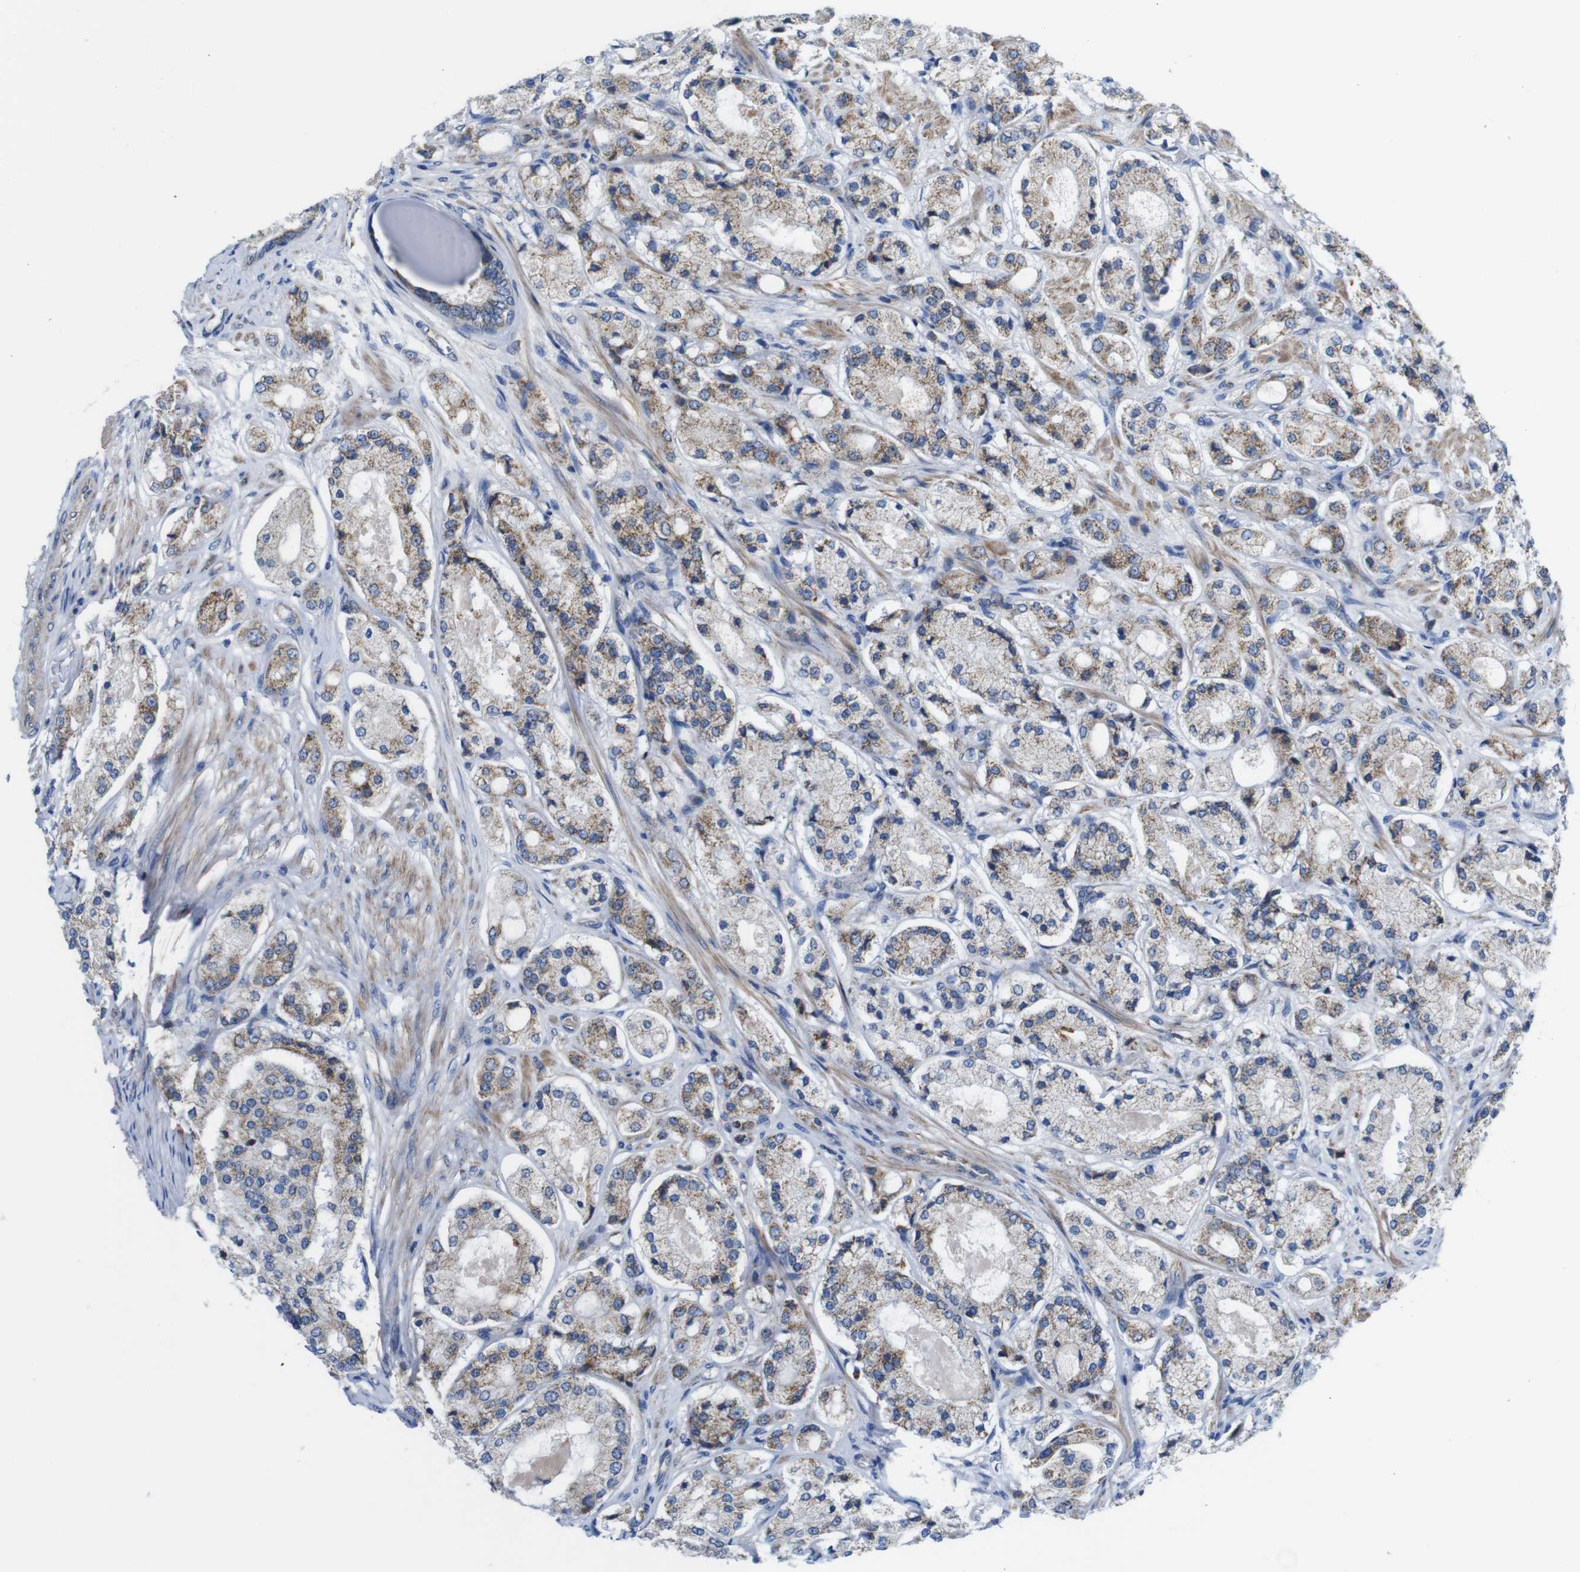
{"staining": {"intensity": "moderate", "quantity": "25%-75%", "location": "cytoplasmic/membranous"}, "tissue": "prostate cancer", "cell_type": "Tumor cells", "image_type": "cancer", "snomed": [{"axis": "morphology", "description": "Adenocarcinoma, High grade"}, {"axis": "topography", "description": "Prostate"}], "caption": "Adenocarcinoma (high-grade) (prostate) tissue shows moderate cytoplasmic/membranous positivity in about 25%-75% of tumor cells, visualized by immunohistochemistry. Using DAB (brown) and hematoxylin (blue) stains, captured at high magnification using brightfield microscopy.", "gene": "PDCD1LG2", "patient": {"sex": "male", "age": 65}}